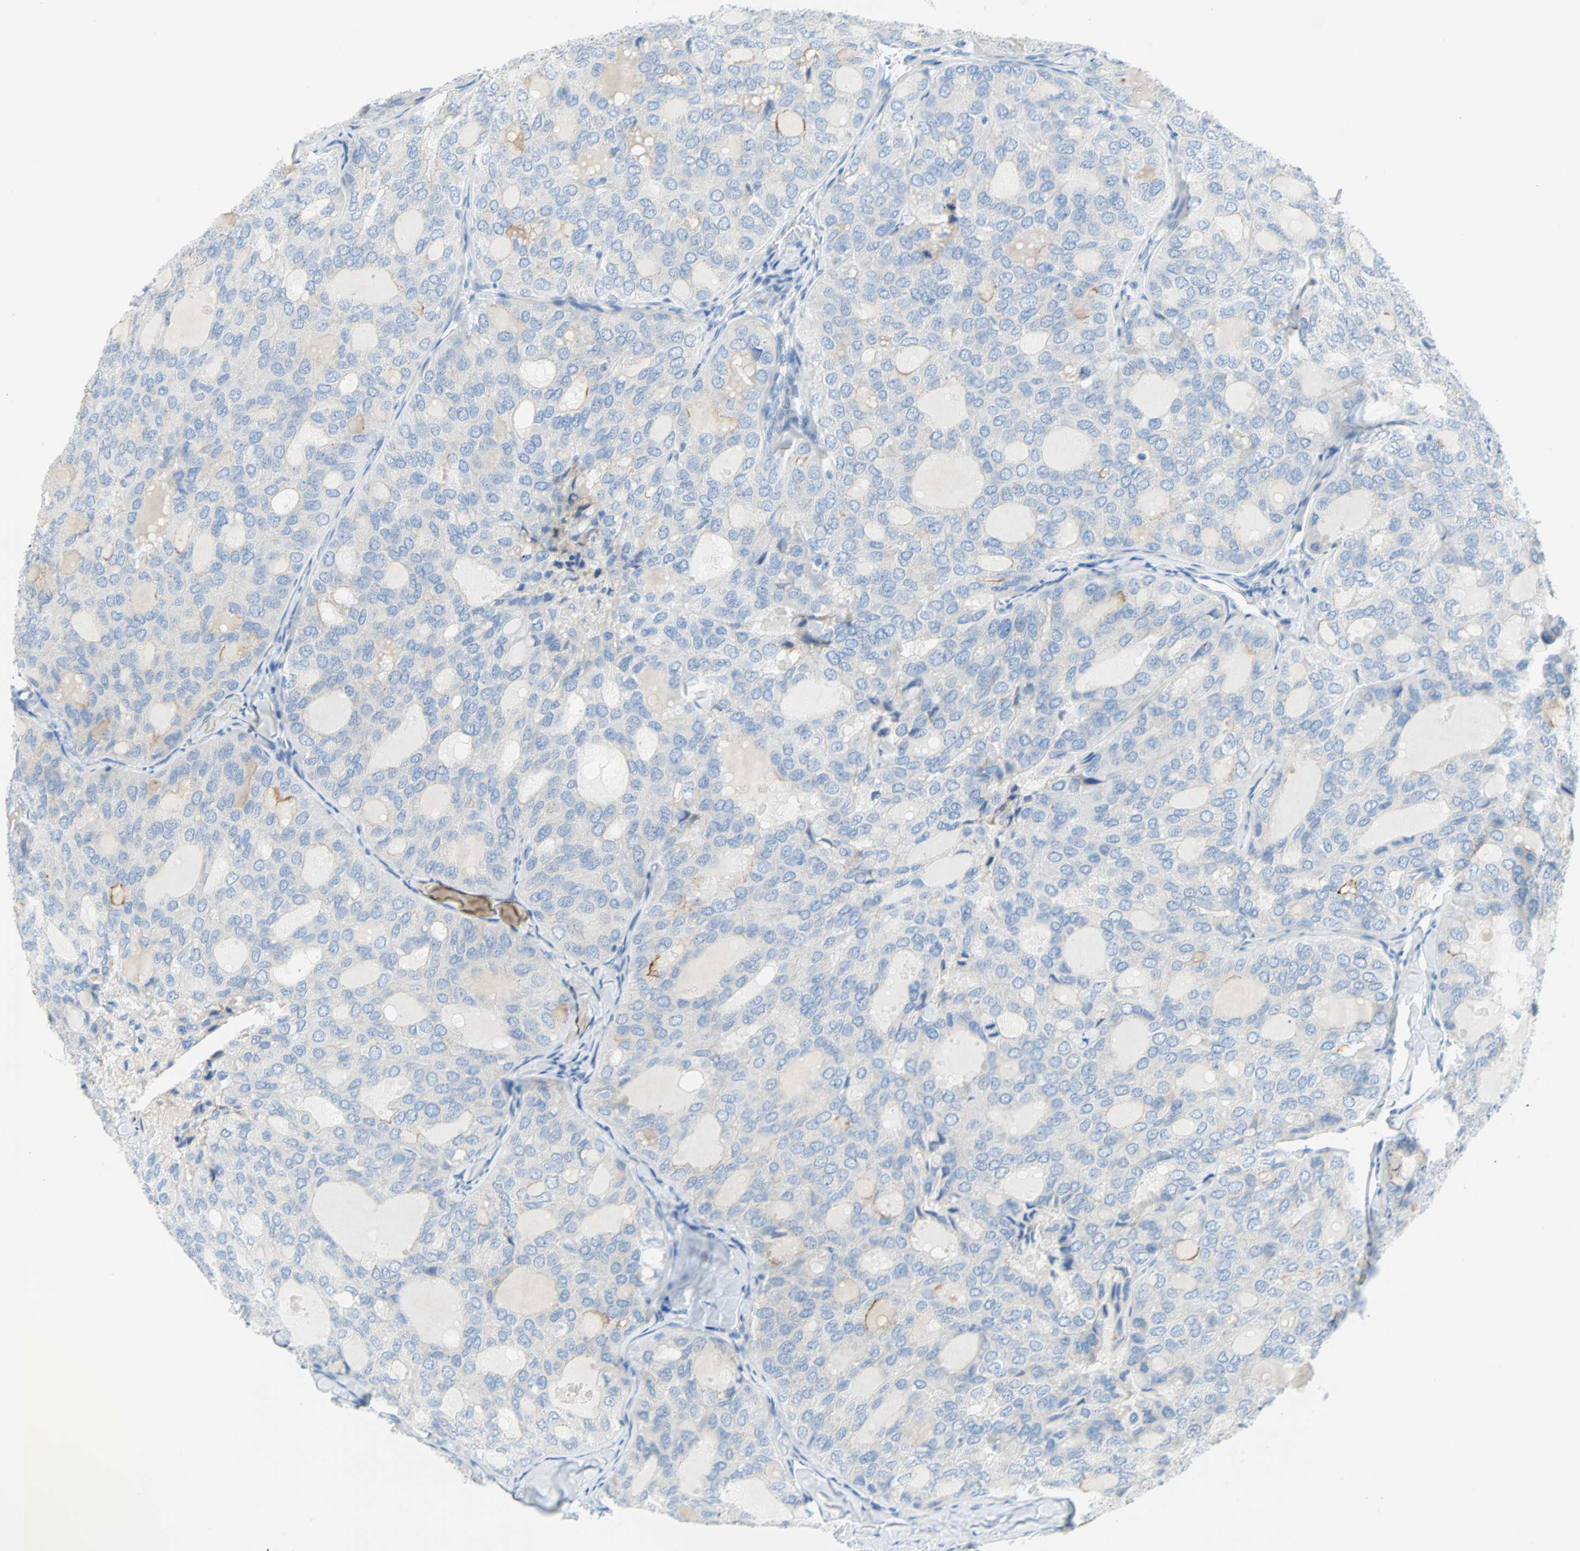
{"staining": {"intensity": "negative", "quantity": "none", "location": "none"}, "tissue": "thyroid cancer", "cell_type": "Tumor cells", "image_type": "cancer", "snomed": [{"axis": "morphology", "description": "Follicular adenoma carcinoma, NOS"}, {"axis": "topography", "description": "Thyroid gland"}], "caption": "Immunohistochemistry micrograph of thyroid cancer (follicular adenoma carcinoma) stained for a protein (brown), which exhibits no staining in tumor cells.", "gene": "PDPN", "patient": {"sex": "male", "age": 75}}